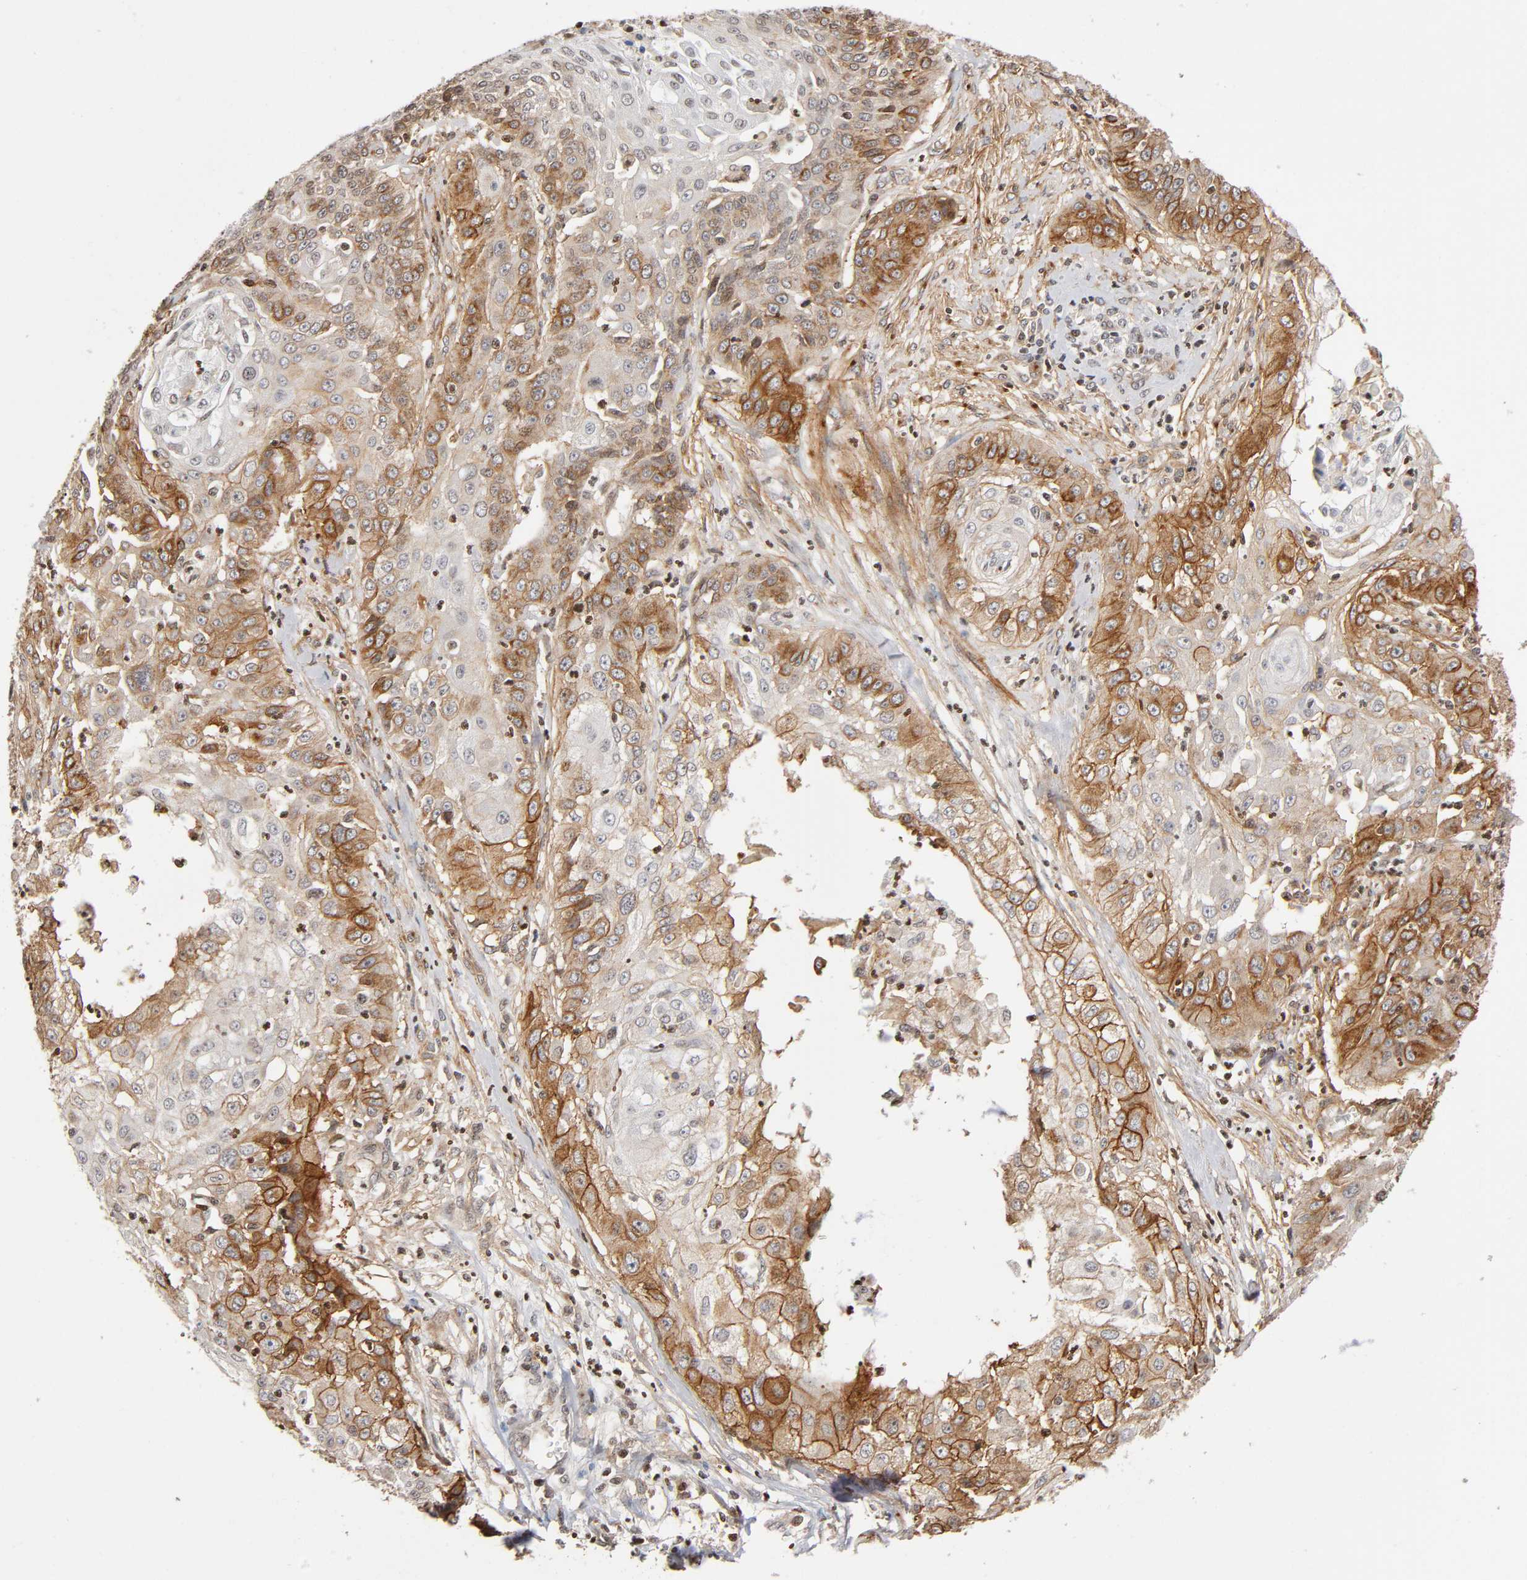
{"staining": {"intensity": "weak", "quantity": "25%-75%", "location": "cytoplasmic/membranous"}, "tissue": "cervical cancer", "cell_type": "Tumor cells", "image_type": "cancer", "snomed": [{"axis": "morphology", "description": "Squamous cell carcinoma, NOS"}, {"axis": "topography", "description": "Cervix"}], "caption": "Cervical squamous cell carcinoma stained for a protein (brown) exhibits weak cytoplasmic/membranous positive expression in approximately 25%-75% of tumor cells.", "gene": "ITGAV", "patient": {"sex": "female", "age": 64}}